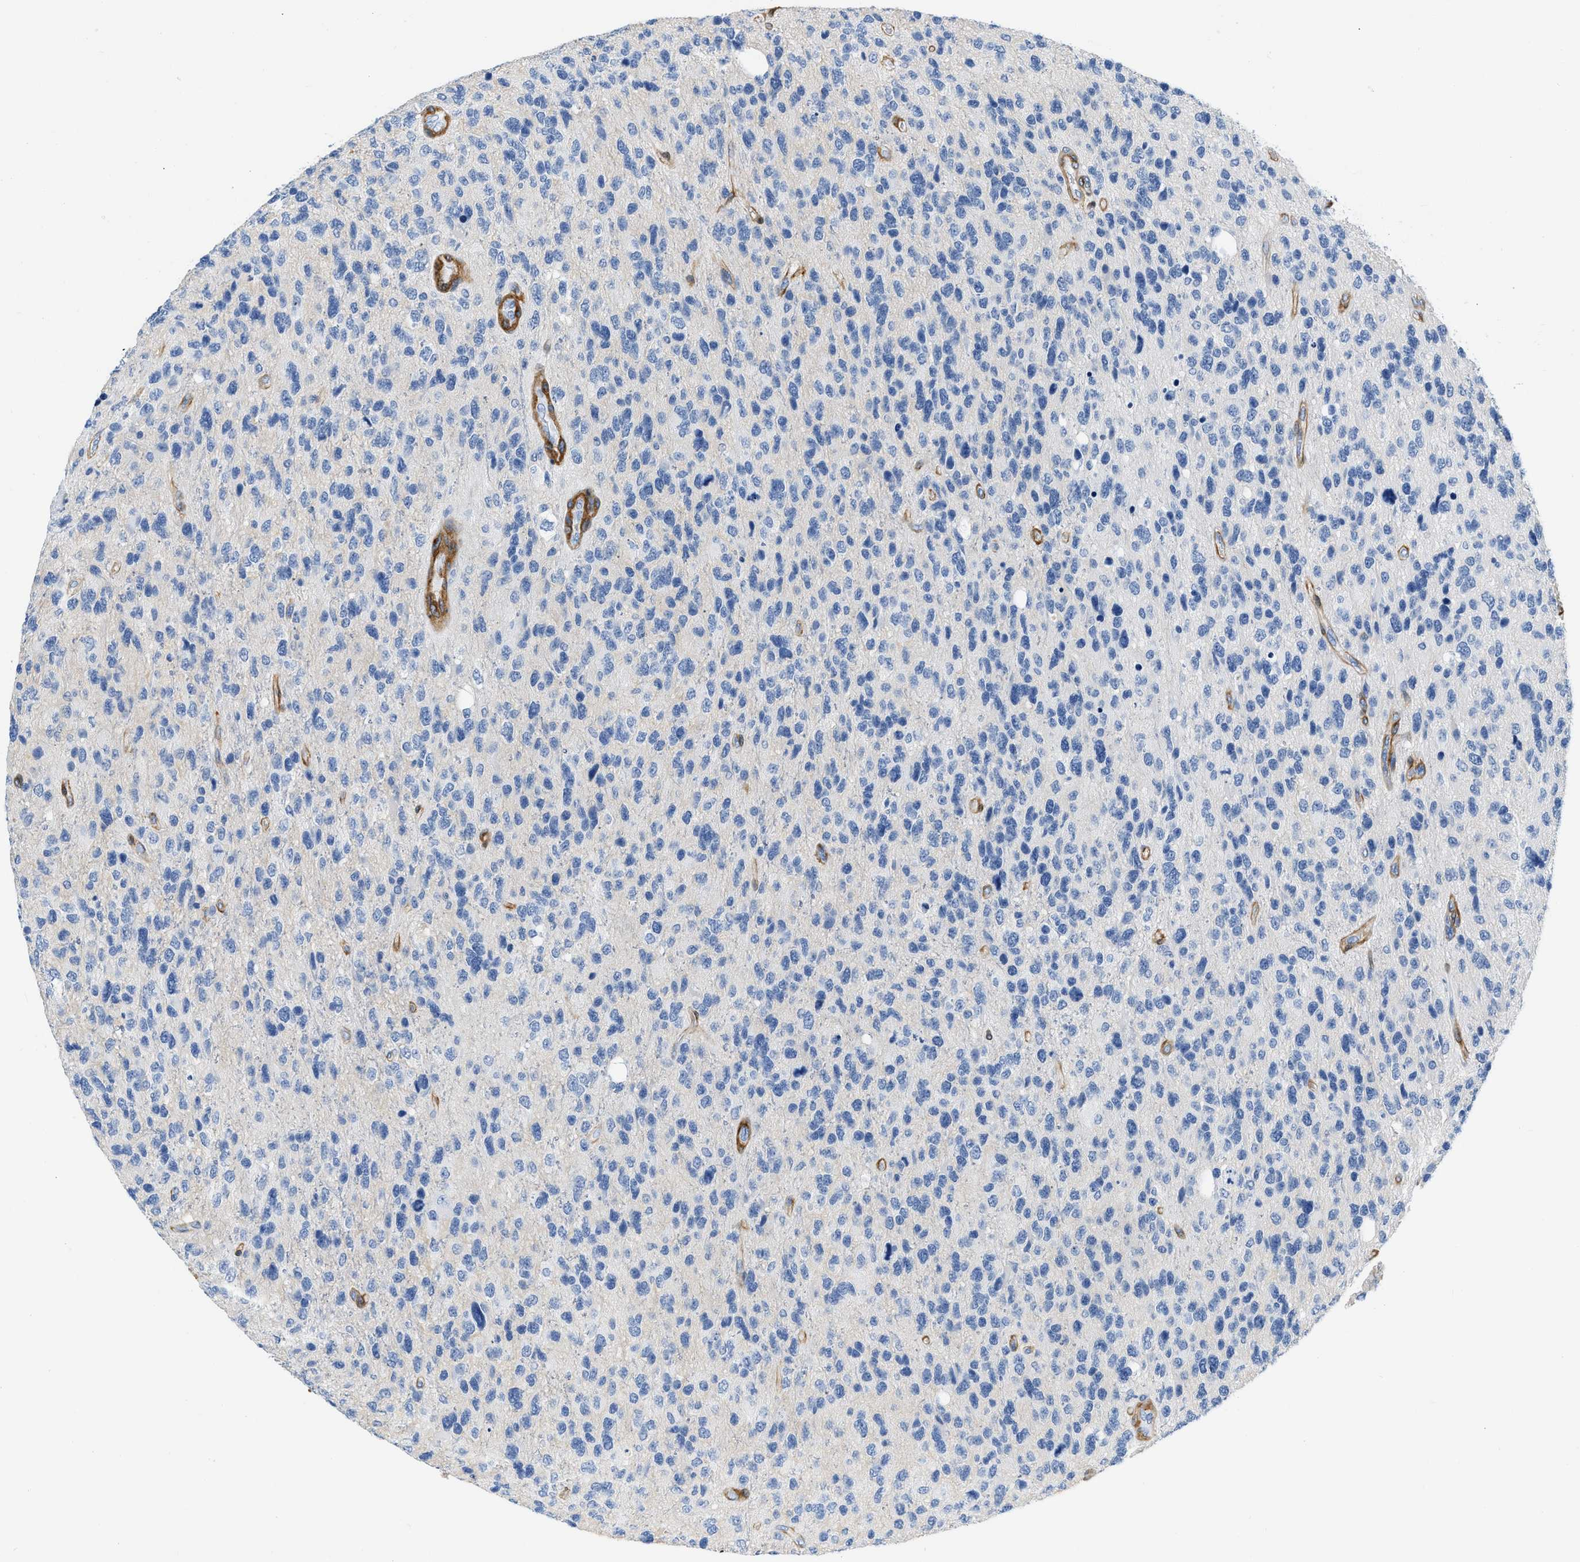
{"staining": {"intensity": "negative", "quantity": "none", "location": "none"}, "tissue": "glioma", "cell_type": "Tumor cells", "image_type": "cancer", "snomed": [{"axis": "morphology", "description": "Glioma, malignant, High grade"}, {"axis": "topography", "description": "Brain"}], "caption": "IHC histopathology image of neoplastic tissue: human malignant glioma (high-grade) stained with DAB (3,3'-diaminobenzidine) shows no significant protein positivity in tumor cells.", "gene": "PDGFRB", "patient": {"sex": "female", "age": 58}}